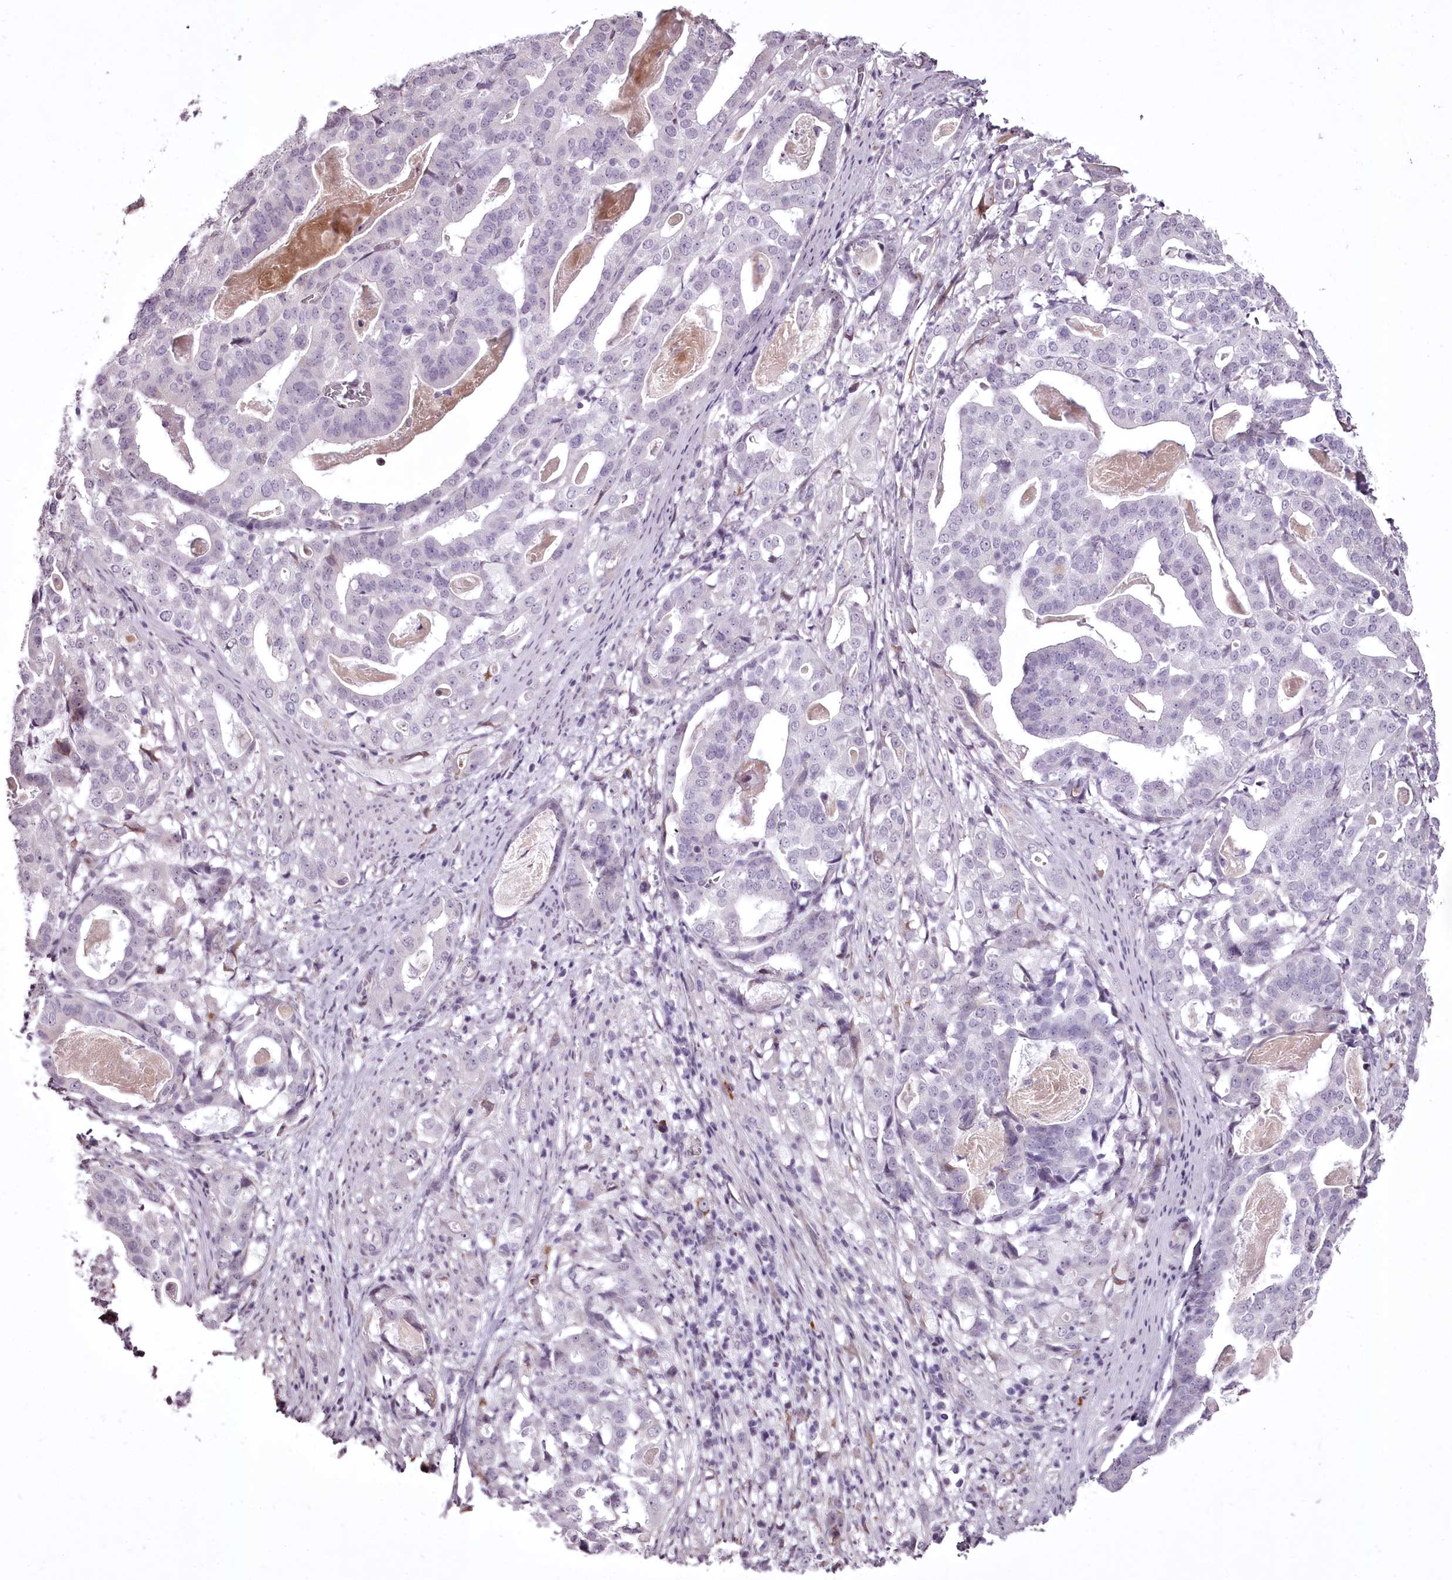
{"staining": {"intensity": "negative", "quantity": "none", "location": "none"}, "tissue": "stomach cancer", "cell_type": "Tumor cells", "image_type": "cancer", "snomed": [{"axis": "morphology", "description": "Adenocarcinoma, NOS"}, {"axis": "topography", "description": "Stomach"}], "caption": "An immunohistochemistry micrograph of stomach cancer (adenocarcinoma) is shown. There is no staining in tumor cells of stomach cancer (adenocarcinoma).", "gene": "C1orf56", "patient": {"sex": "male", "age": 48}}